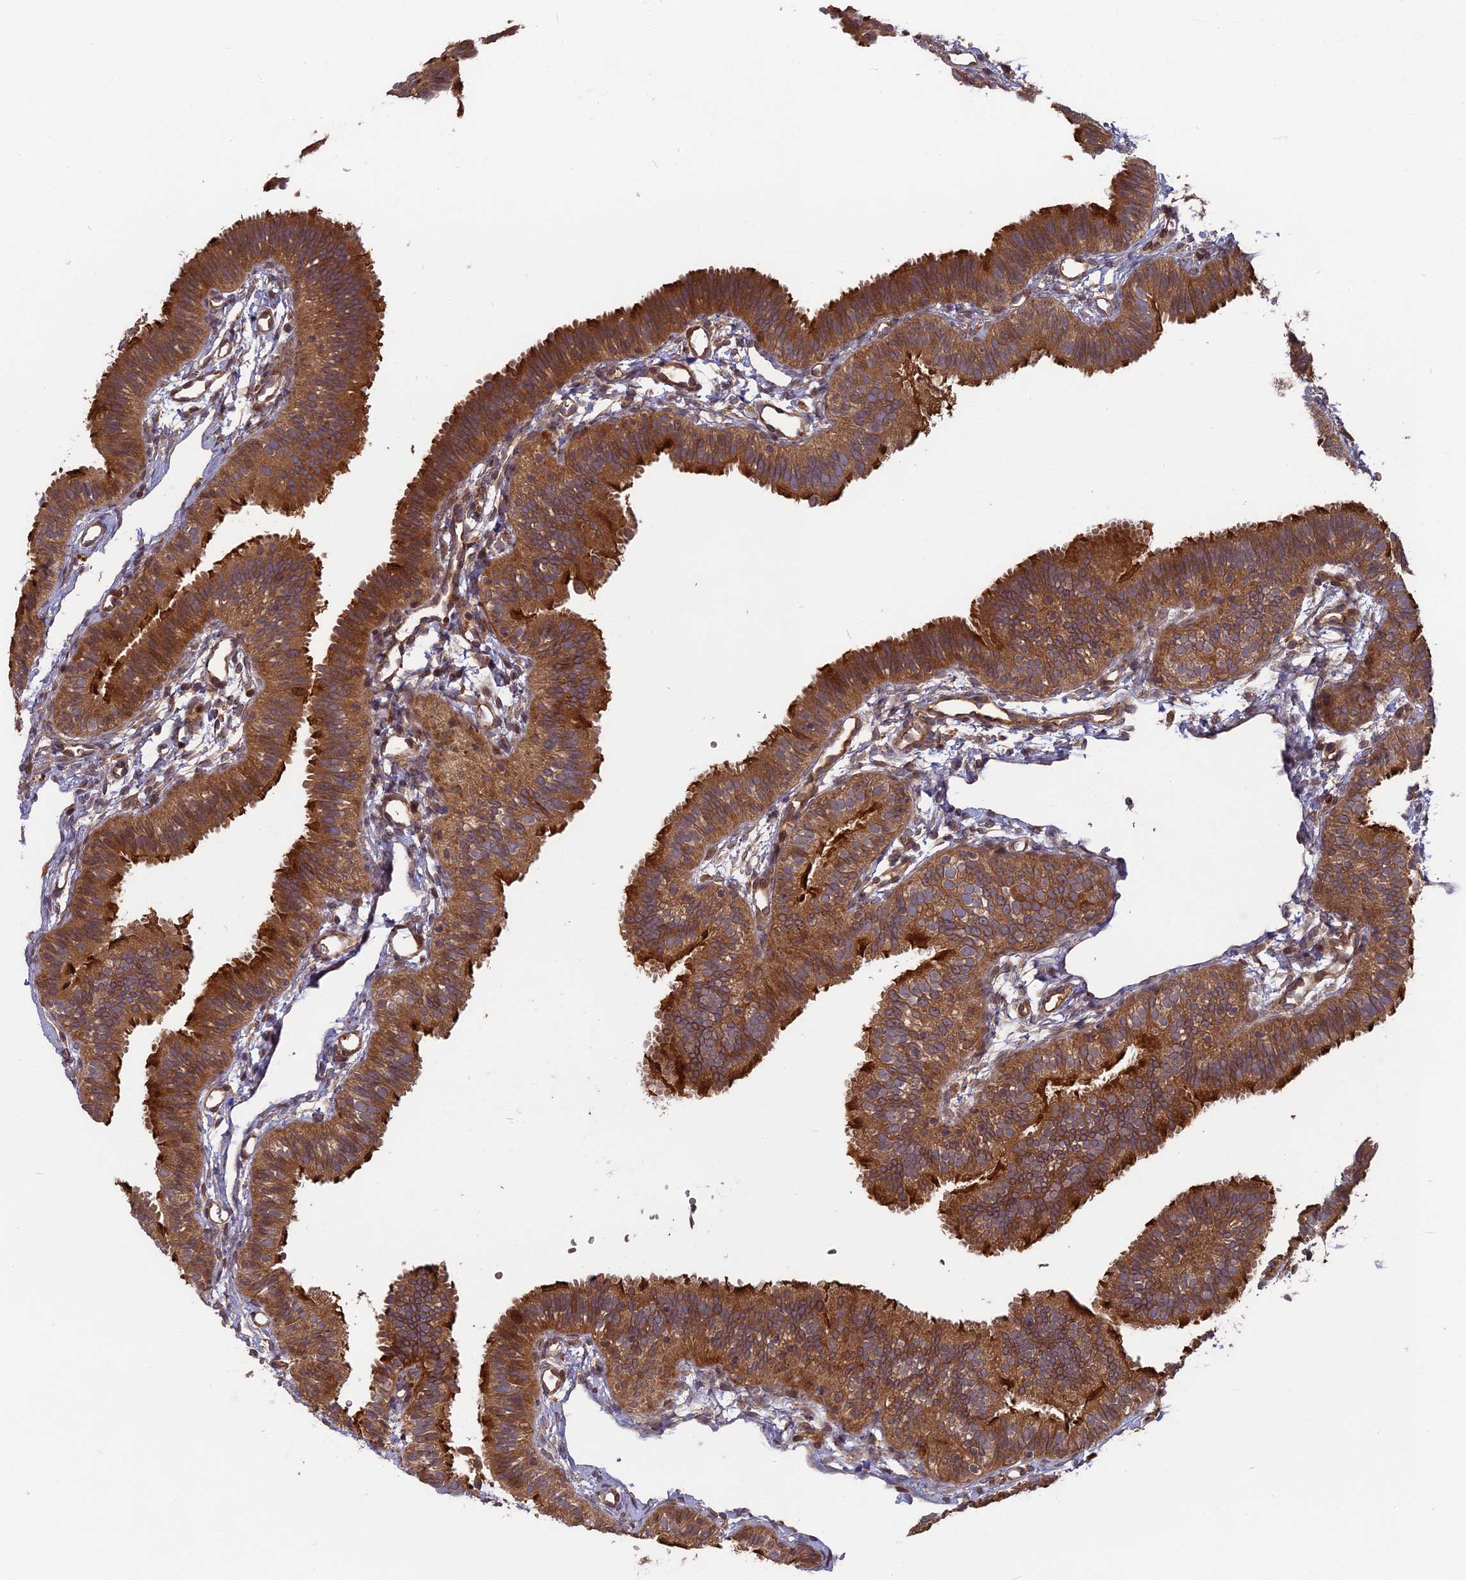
{"staining": {"intensity": "strong", "quantity": ">75%", "location": "cytoplasmic/membranous"}, "tissue": "fallopian tube", "cell_type": "Glandular cells", "image_type": "normal", "snomed": [{"axis": "morphology", "description": "Normal tissue, NOS"}, {"axis": "topography", "description": "Fallopian tube"}], "caption": "Immunohistochemistry staining of benign fallopian tube, which reveals high levels of strong cytoplasmic/membranous staining in about >75% of glandular cells indicating strong cytoplasmic/membranous protein staining. The staining was performed using DAB (brown) for protein detection and nuclei were counterstained in hematoxylin (blue).", "gene": "TMUB2", "patient": {"sex": "female", "age": 35}}